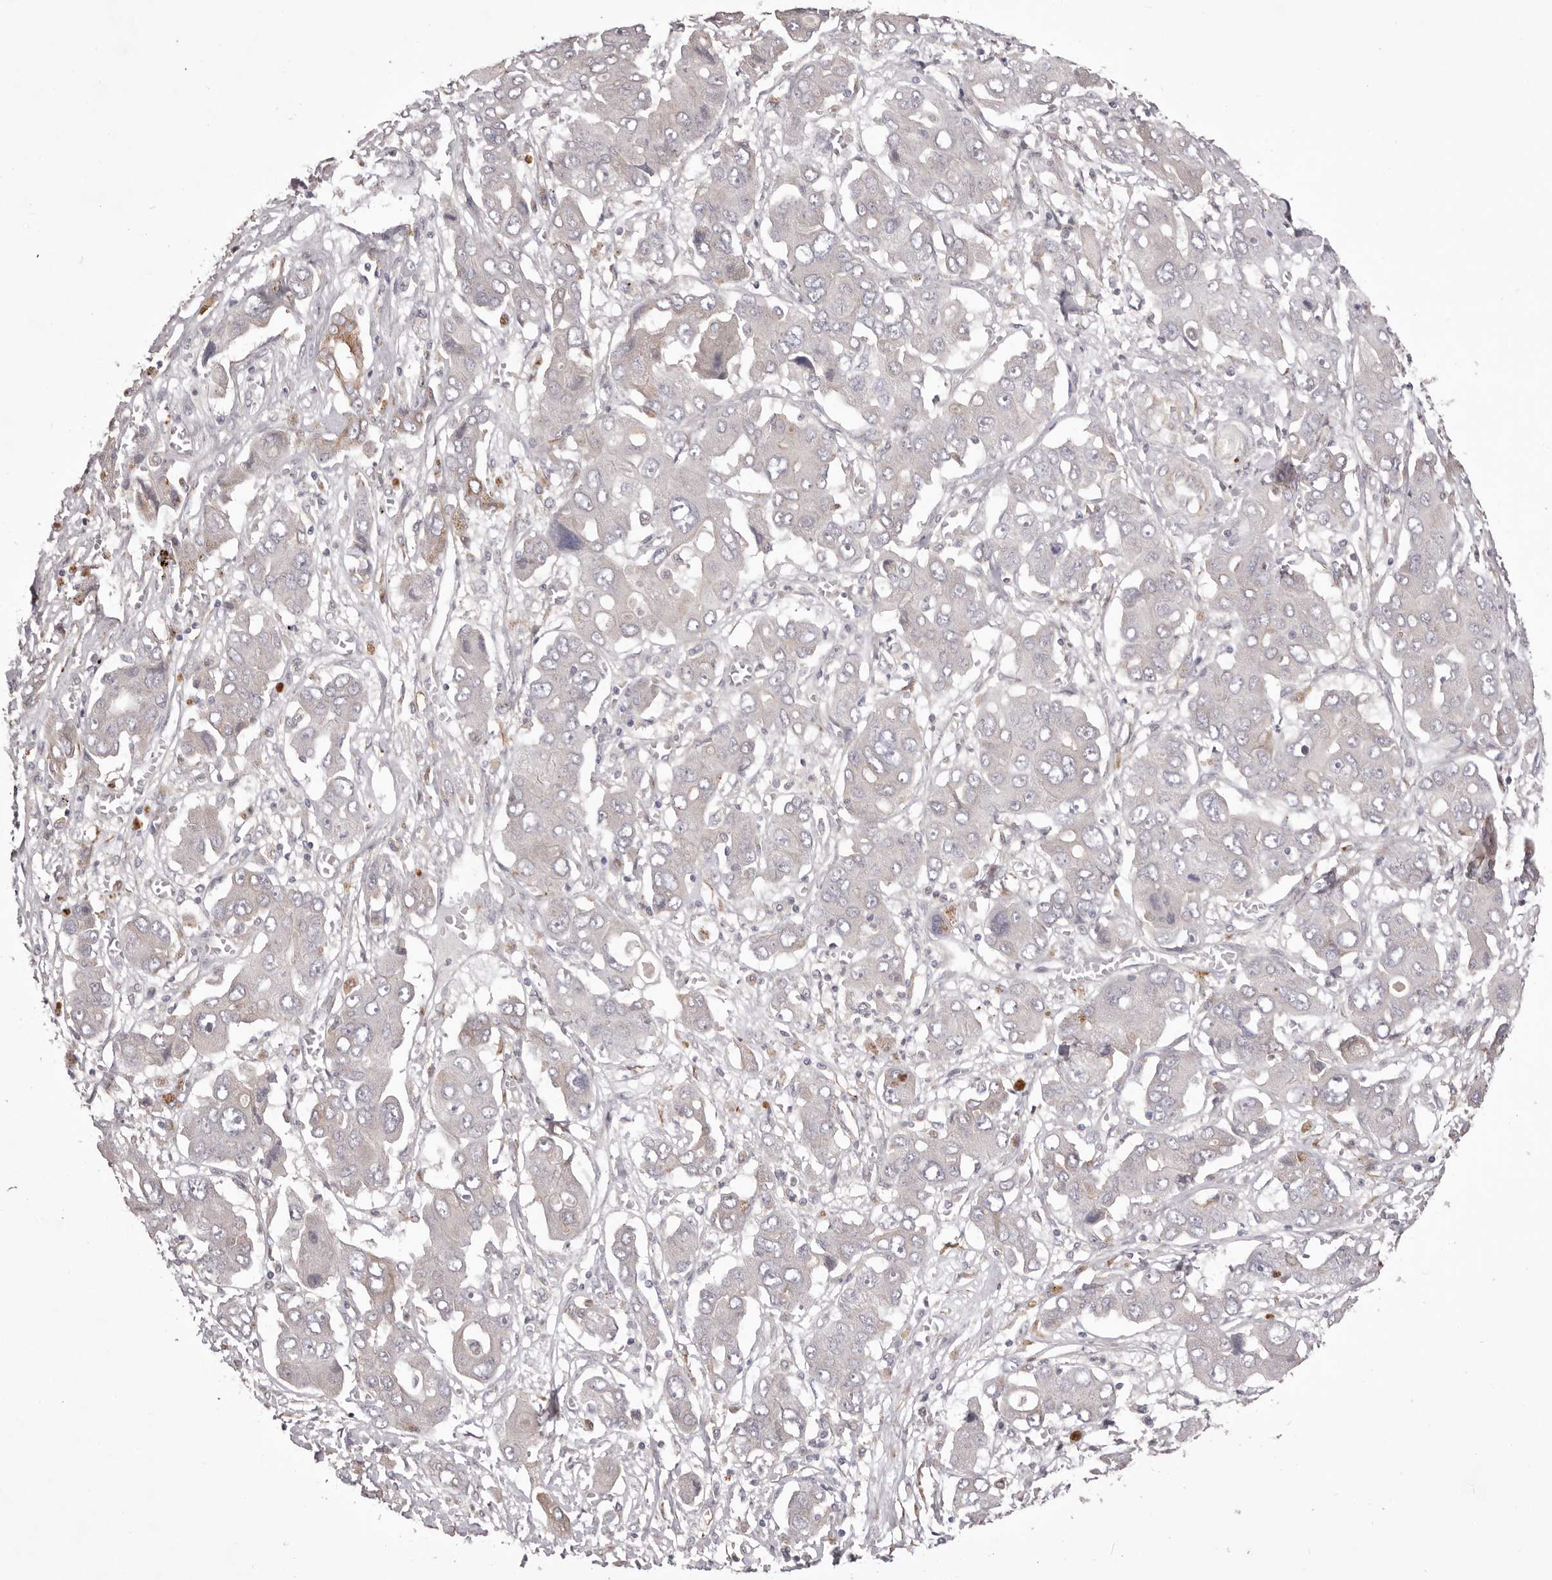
{"staining": {"intensity": "negative", "quantity": "none", "location": "none"}, "tissue": "liver cancer", "cell_type": "Tumor cells", "image_type": "cancer", "snomed": [{"axis": "morphology", "description": "Cholangiocarcinoma"}, {"axis": "topography", "description": "Liver"}], "caption": "Cholangiocarcinoma (liver) was stained to show a protein in brown. There is no significant expression in tumor cells.", "gene": "PNRC1", "patient": {"sex": "male", "age": 67}}